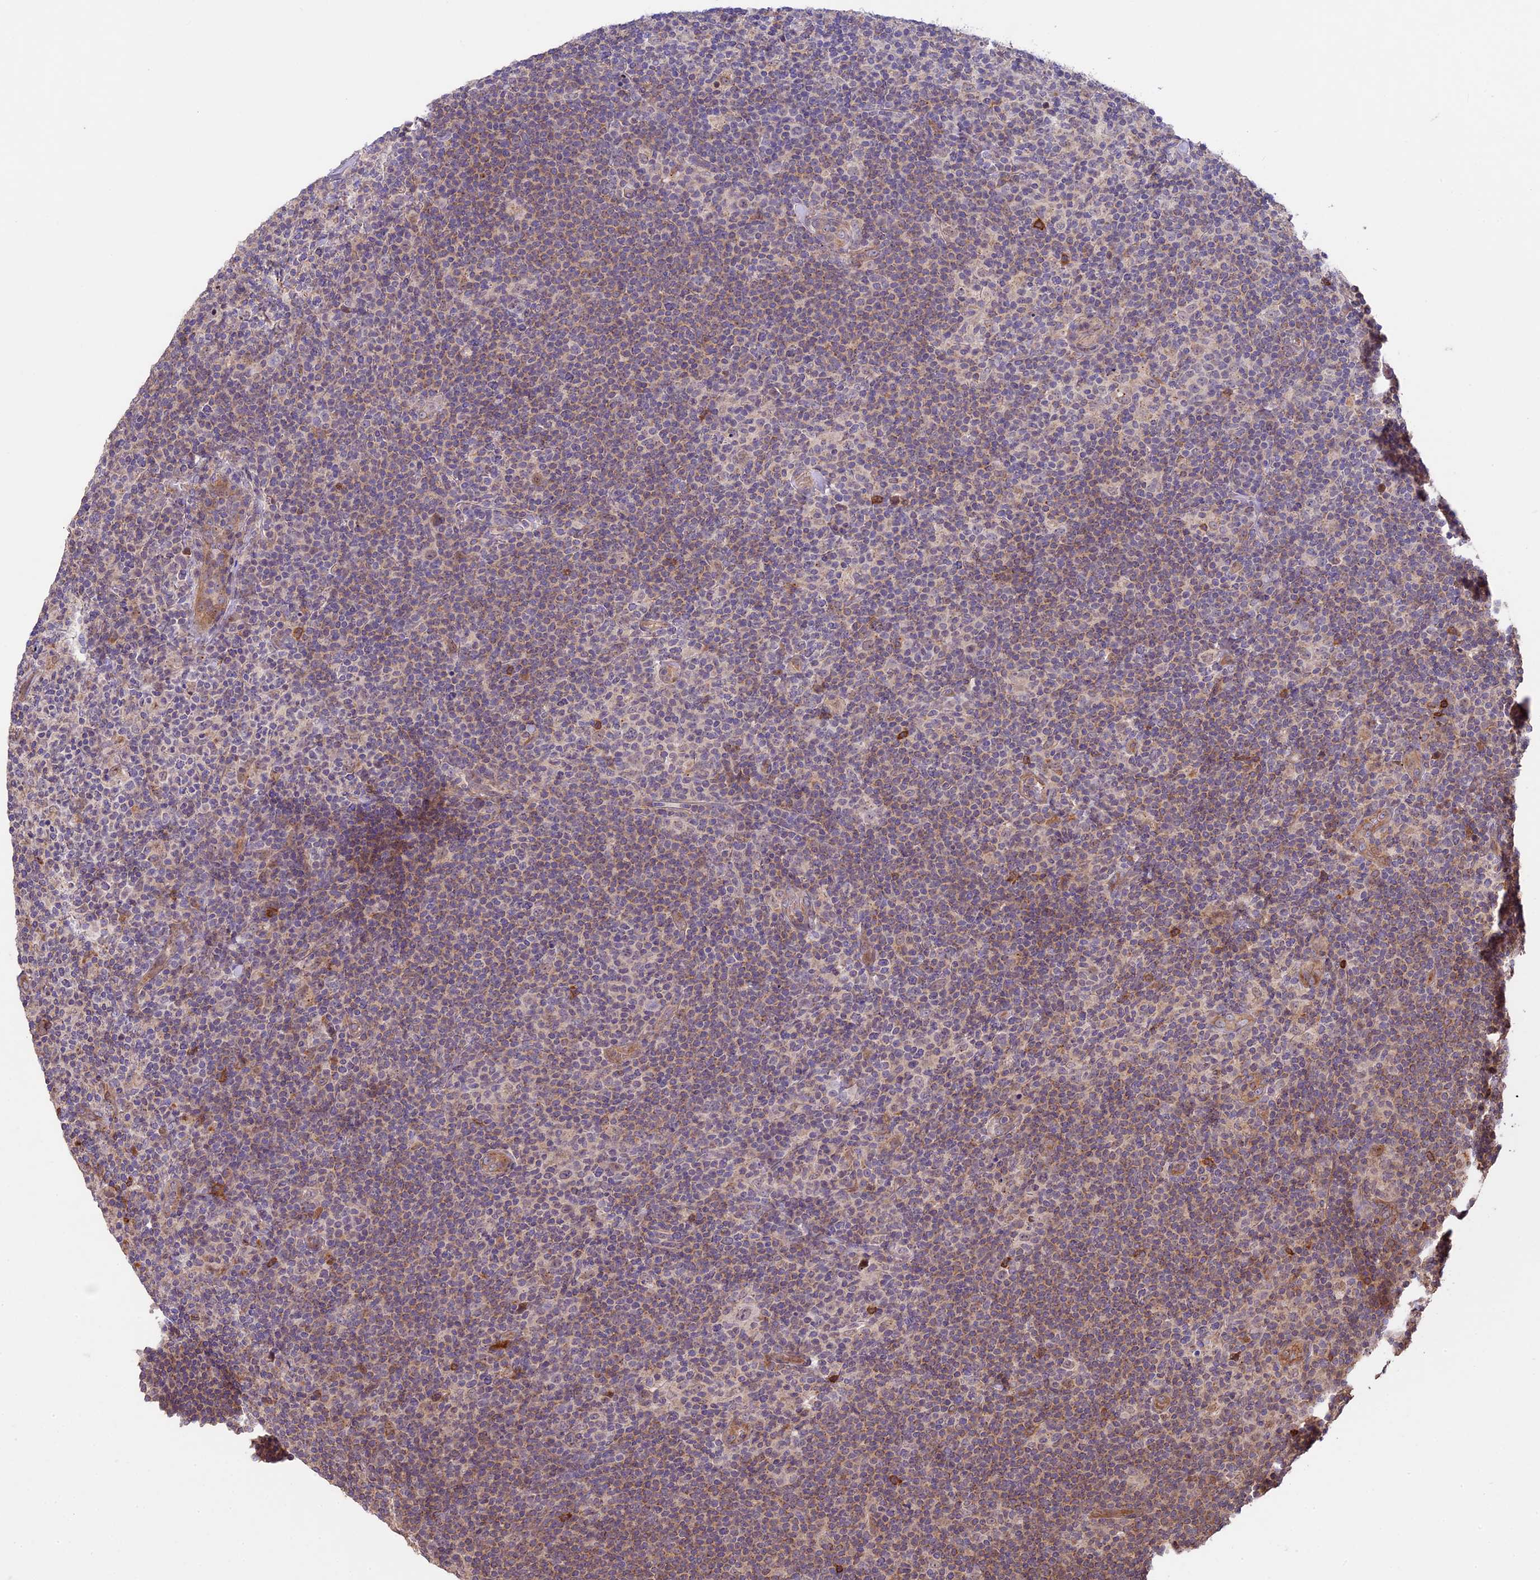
{"staining": {"intensity": "weak", "quantity": "<25%", "location": "nuclear"}, "tissue": "lymphoma", "cell_type": "Tumor cells", "image_type": "cancer", "snomed": [{"axis": "morphology", "description": "Hodgkin's disease, NOS"}, {"axis": "topography", "description": "Lymph node"}], "caption": "Immunohistochemistry (IHC) micrograph of neoplastic tissue: lymphoma stained with DAB exhibits no significant protein expression in tumor cells.", "gene": "BCAS4", "patient": {"sex": "female", "age": 57}}